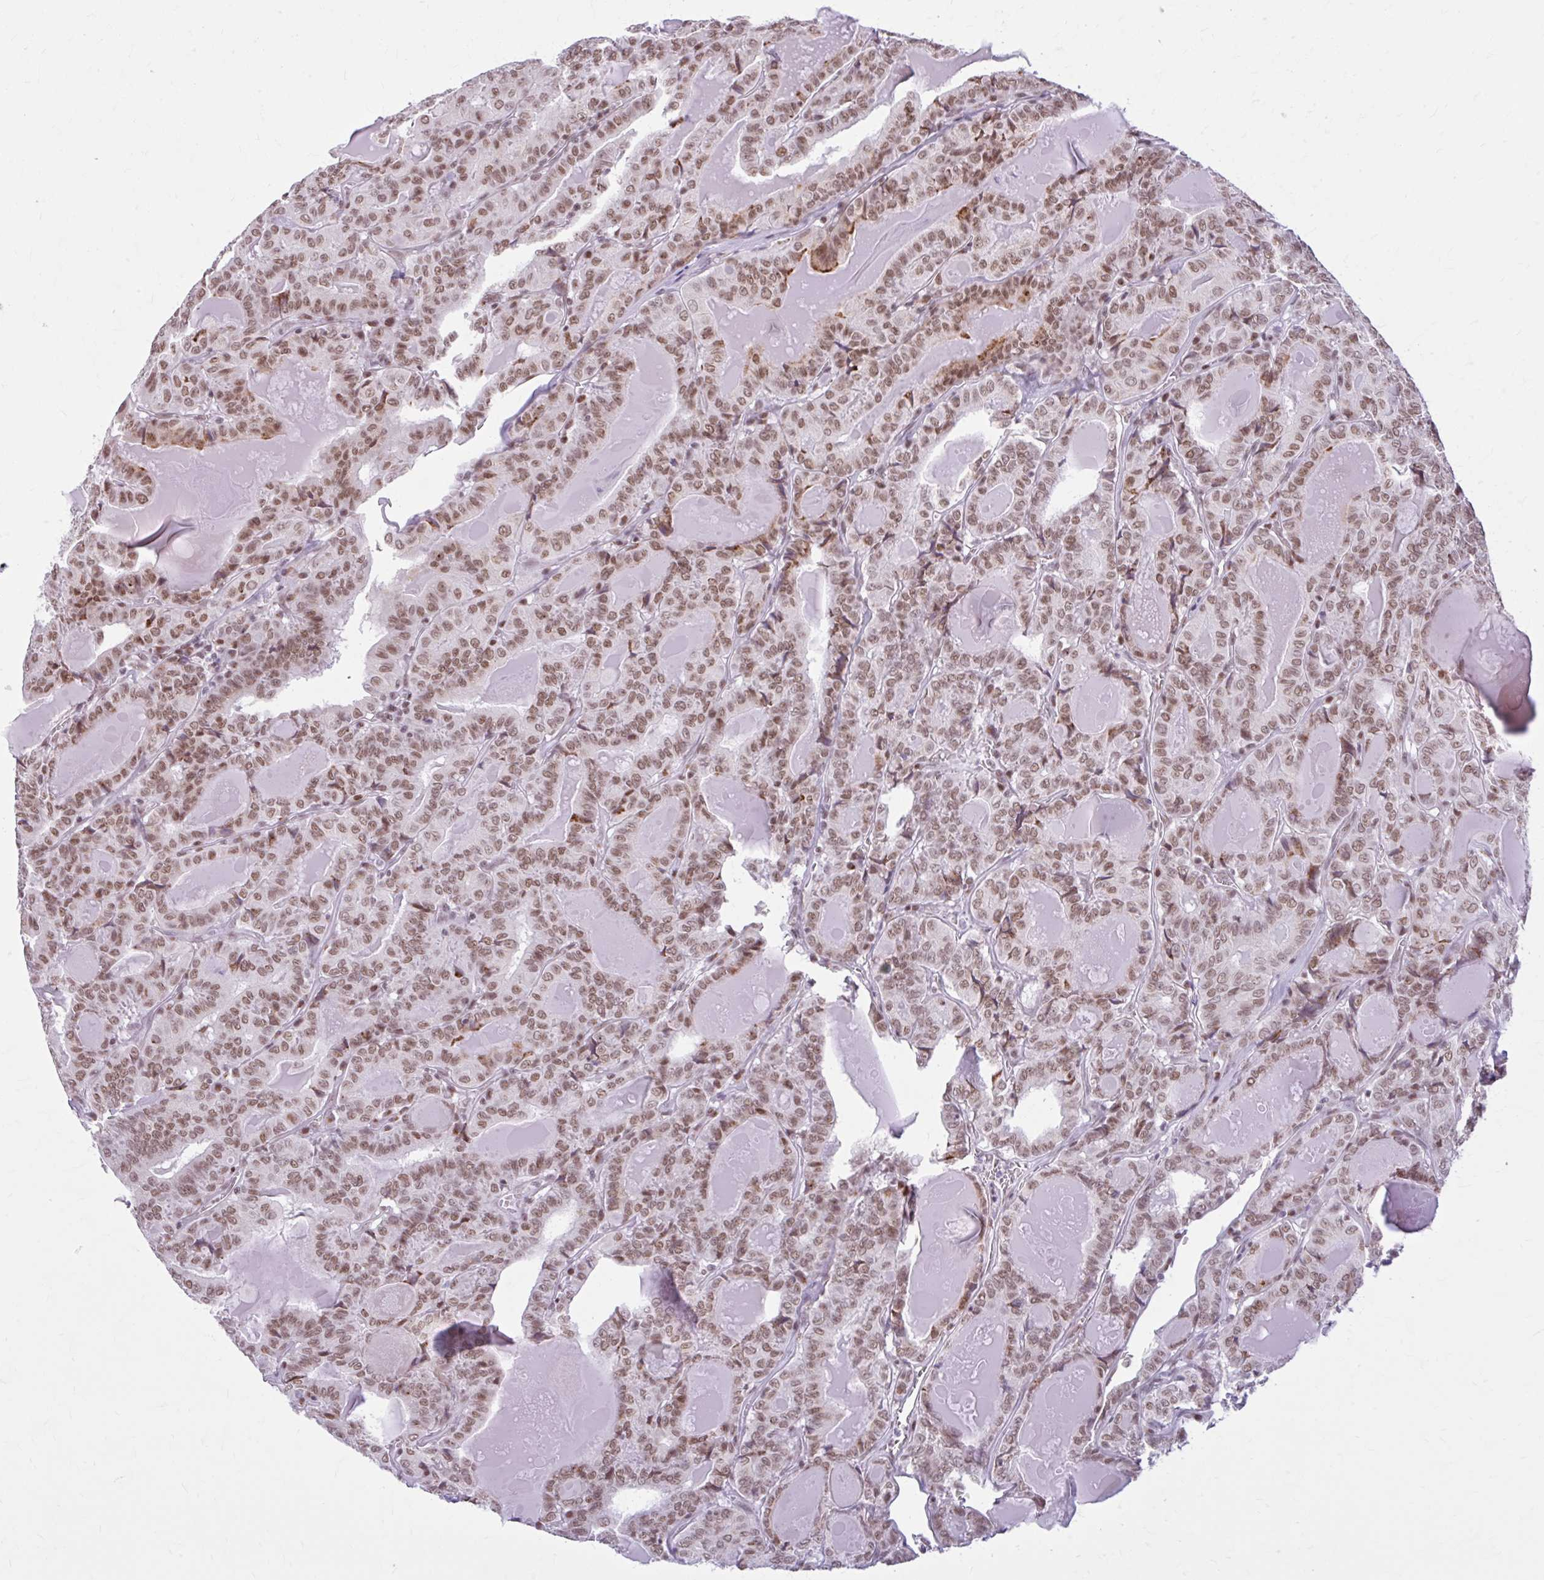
{"staining": {"intensity": "moderate", "quantity": ">75%", "location": "nuclear"}, "tissue": "thyroid cancer", "cell_type": "Tumor cells", "image_type": "cancer", "snomed": [{"axis": "morphology", "description": "Papillary adenocarcinoma, NOS"}, {"axis": "topography", "description": "Thyroid gland"}], "caption": "The immunohistochemical stain shows moderate nuclear positivity in tumor cells of thyroid cancer tissue. Nuclei are stained in blue.", "gene": "PABIR1", "patient": {"sex": "female", "age": 72}}